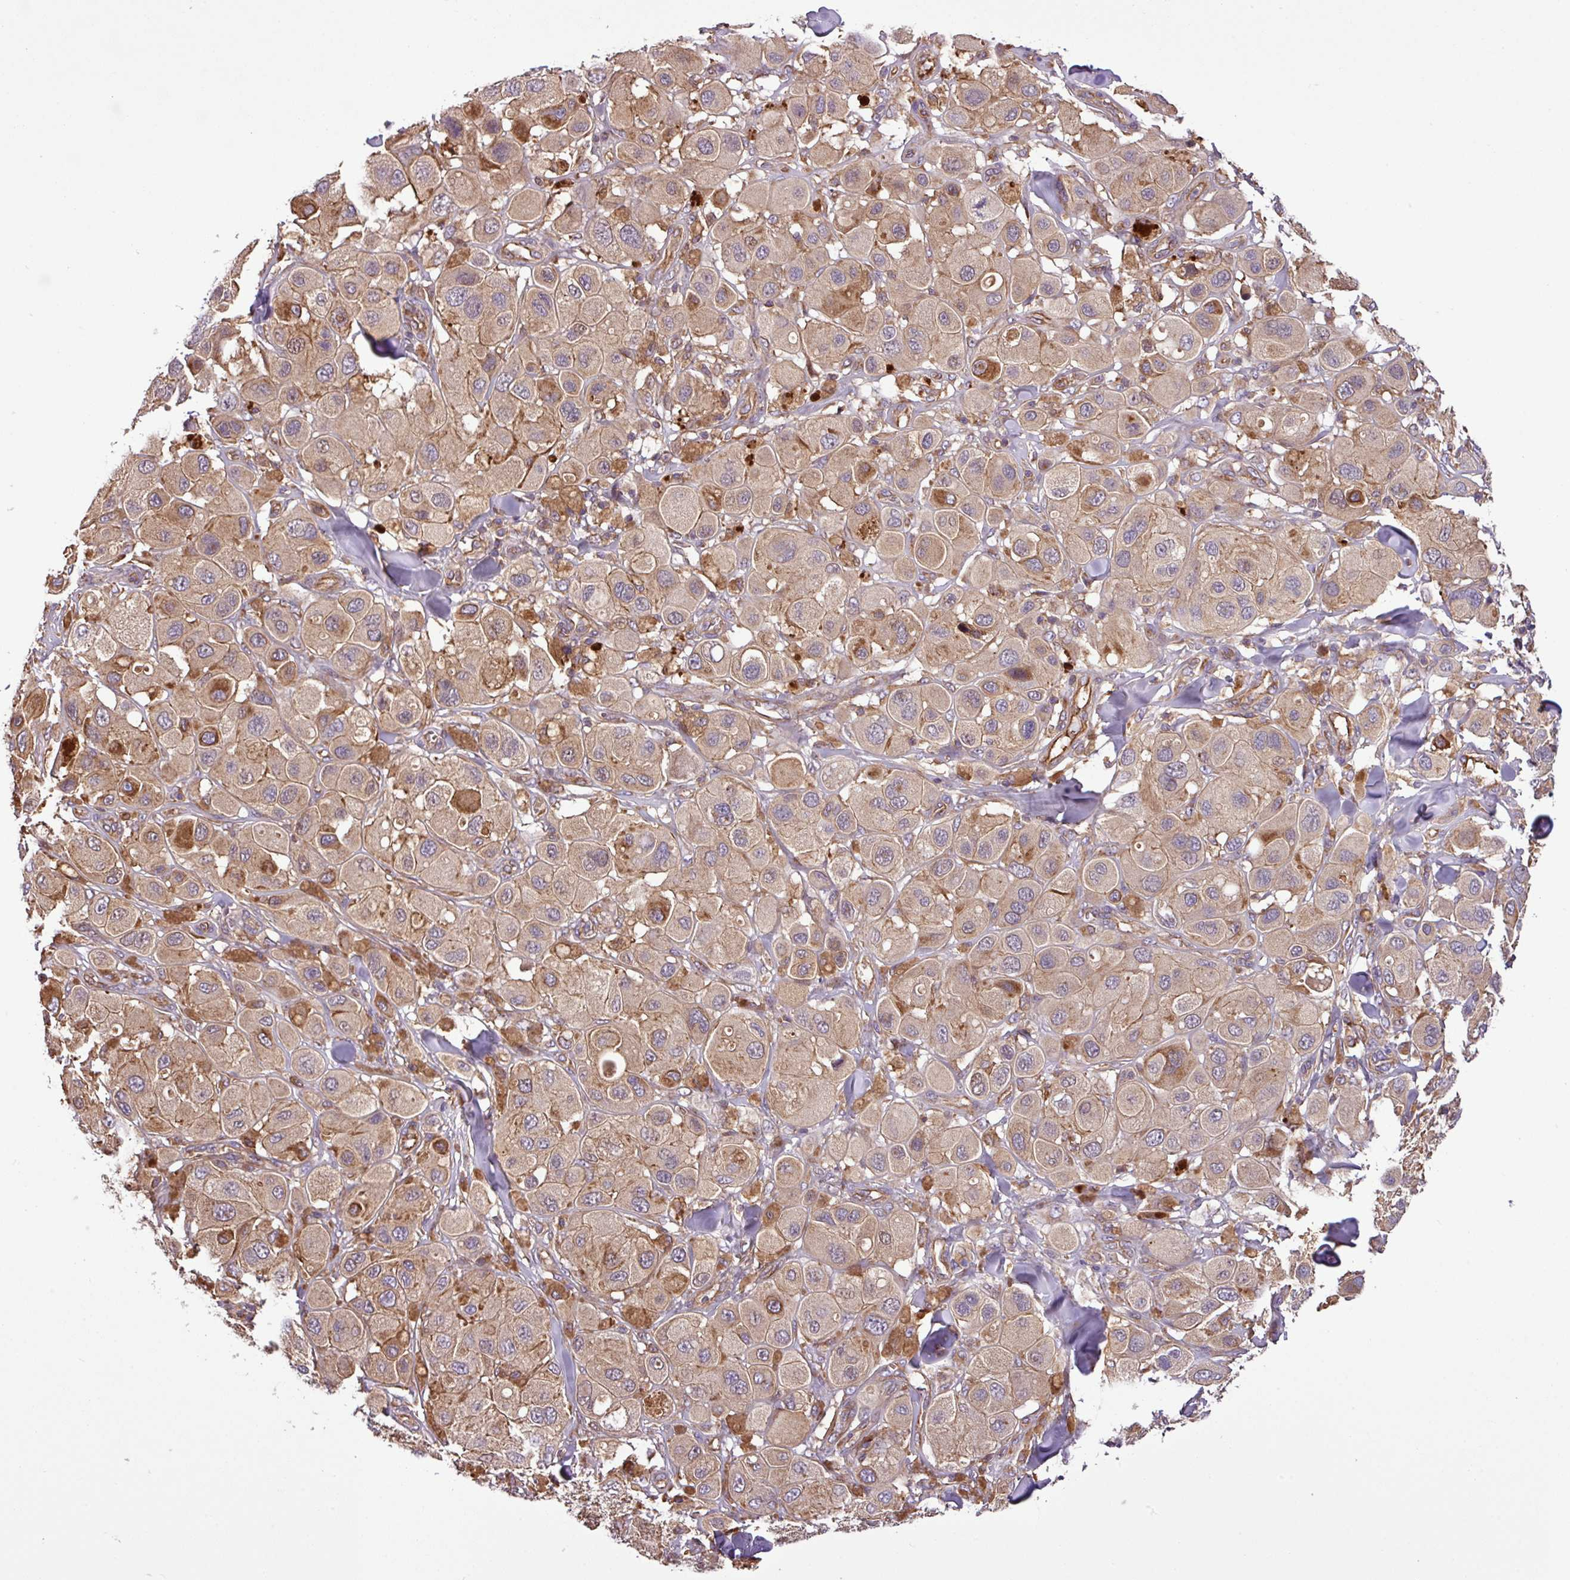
{"staining": {"intensity": "moderate", "quantity": "25%-75%", "location": "cytoplasmic/membranous"}, "tissue": "melanoma", "cell_type": "Tumor cells", "image_type": "cancer", "snomed": [{"axis": "morphology", "description": "Malignant melanoma, Metastatic site"}, {"axis": "topography", "description": "Skin"}], "caption": "Melanoma stained with immunohistochemistry displays moderate cytoplasmic/membranous positivity in about 25%-75% of tumor cells.", "gene": "ZNF266", "patient": {"sex": "male", "age": 41}}